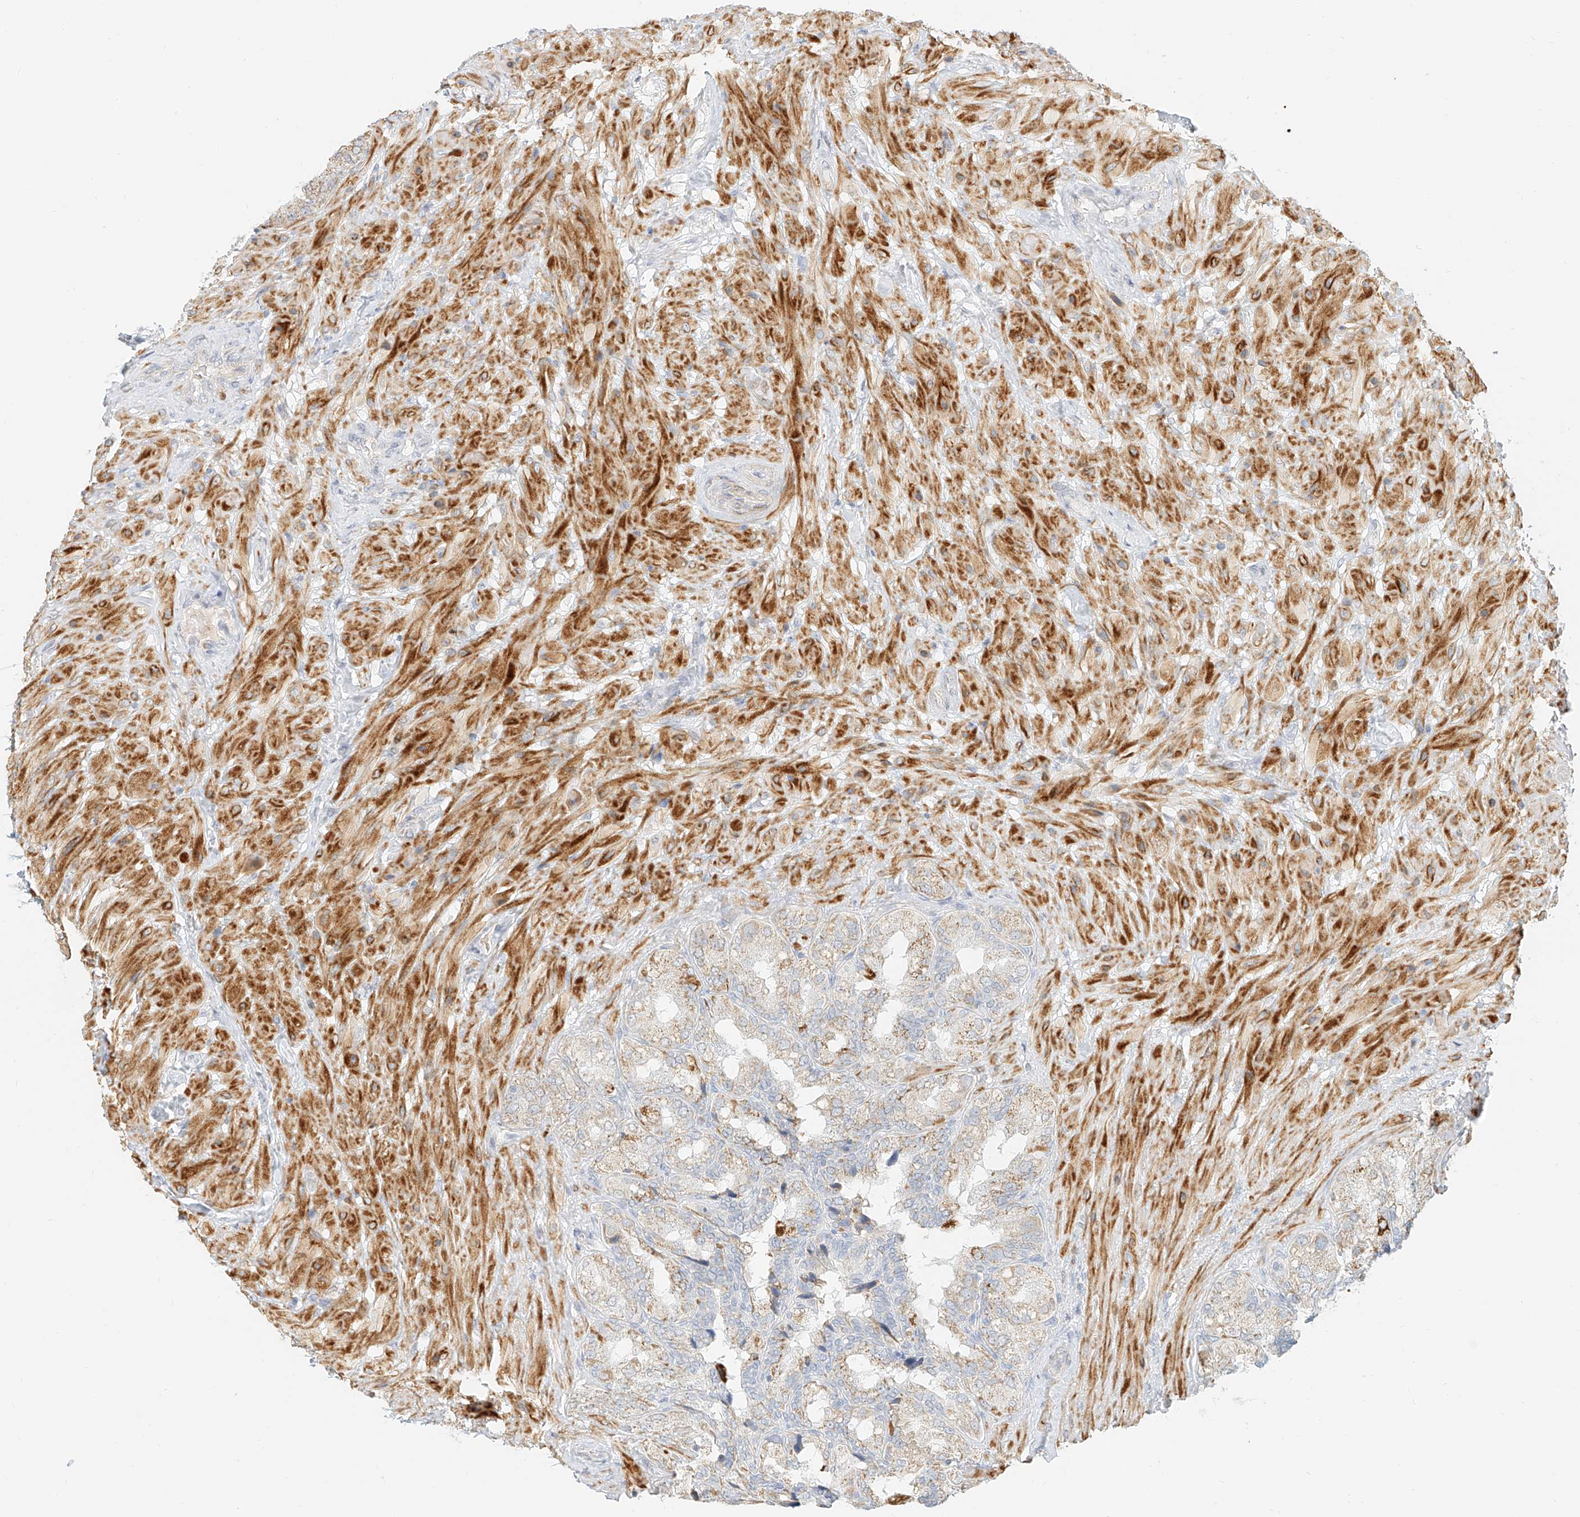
{"staining": {"intensity": "weak", "quantity": "25%-75%", "location": "cytoplasmic/membranous"}, "tissue": "seminal vesicle", "cell_type": "Glandular cells", "image_type": "normal", "snomed": [{"axis": "morphology", "description": "Normal tissue, NOS"}, {"axis": "topography", "description": "Seminal veicle"}, {"axis": "topography", "description": "Peripheral nerve tissue"}], "caption": "A photomicrograph showing weak cytoplasmic/membranous positivity in about 25%-75% of glandular cells in normal seminal vesicle, as visualized by brown immunohistochemical staining.", "gene": "CXorf58", "patient": {"sex": "male", "age": 63}}